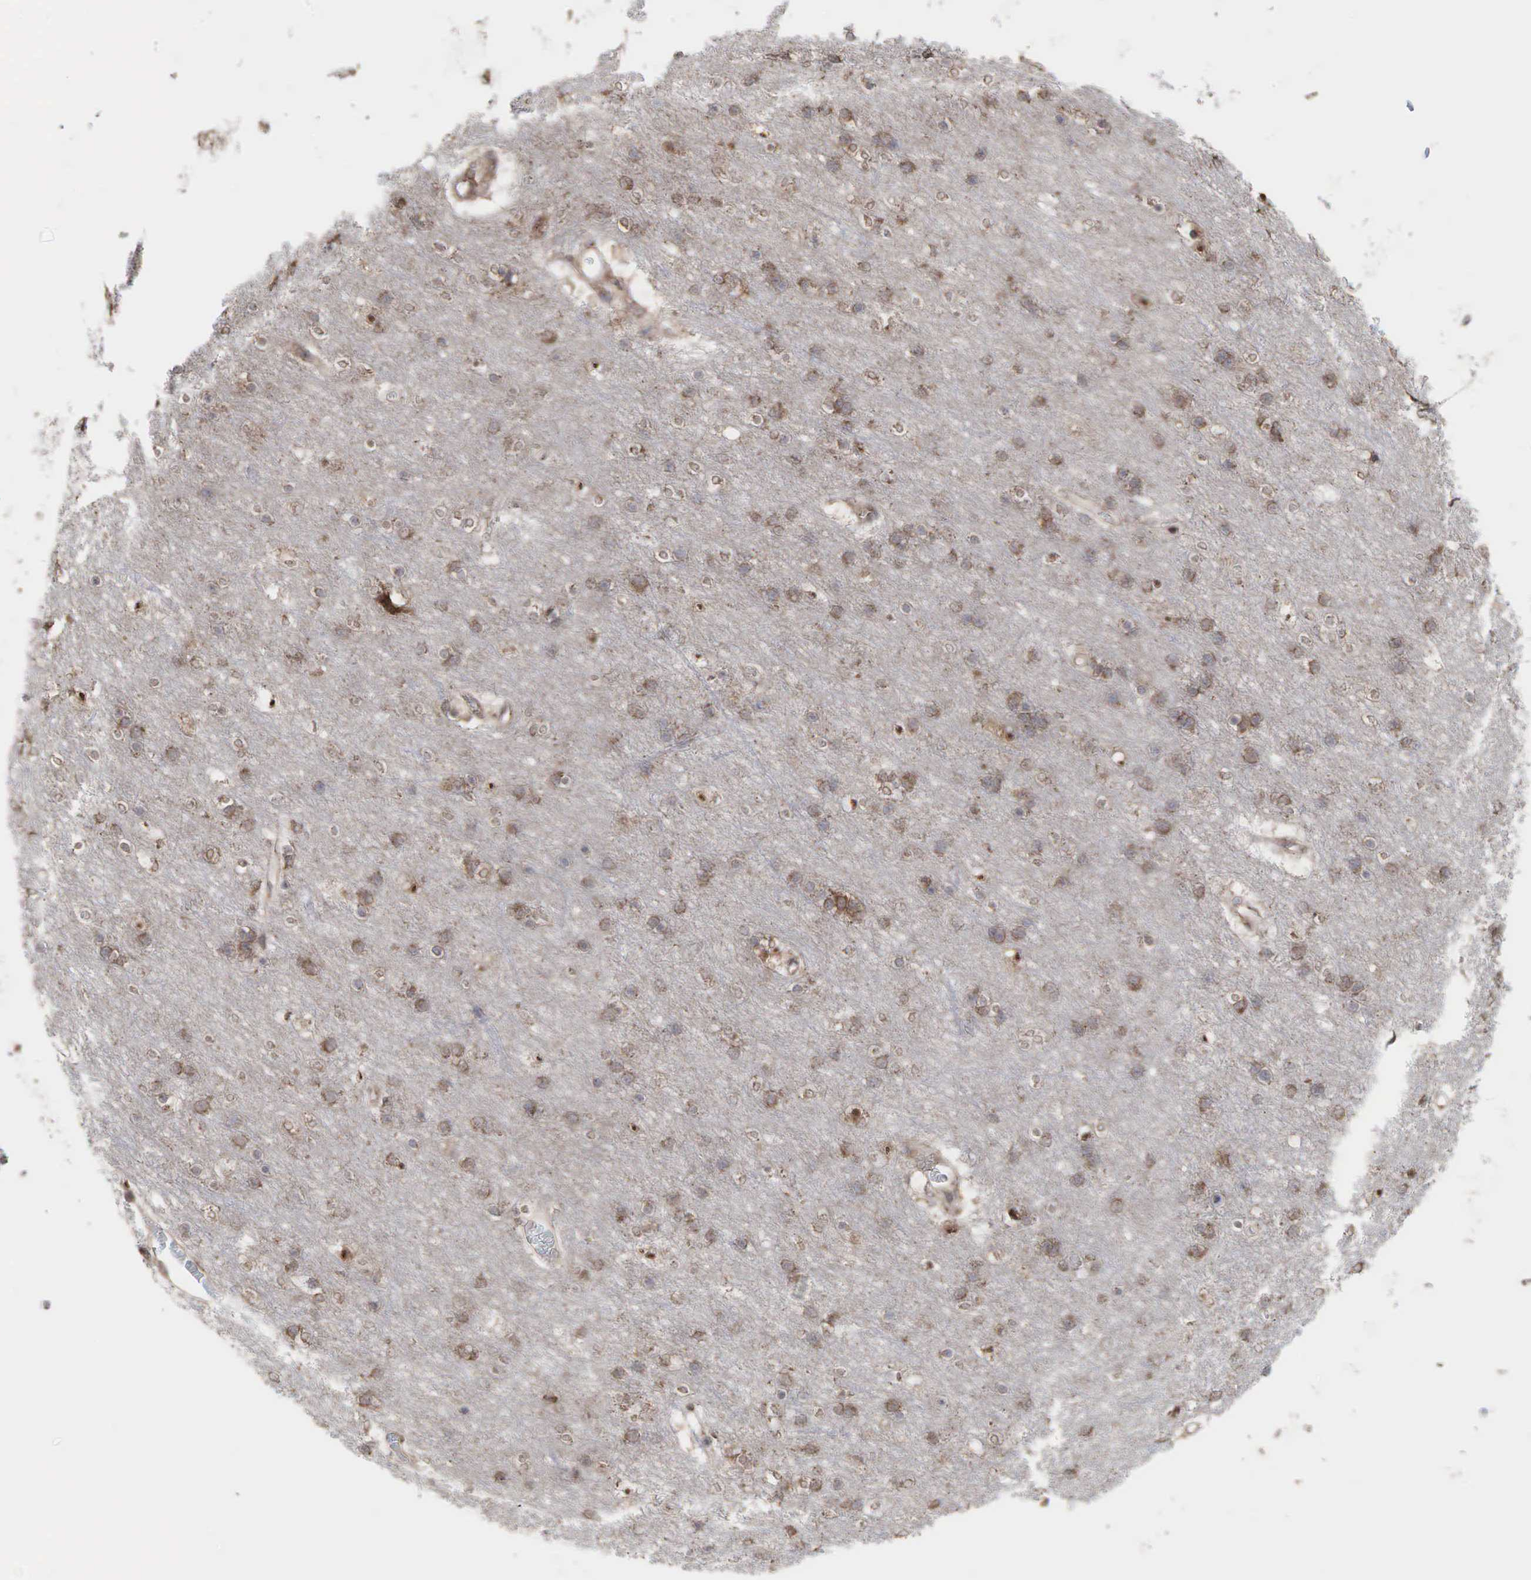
{"staining": {"intensity": "weak", "quantity": ">75%", "location": "cytoplasmic/membranous"}, "tissue": "cerebral cortex", "cell_type": "Endothelial cells", "image_type": "normal", "snomed": [{"axis": "morphology", "description": "Normal tissue, NOS"}, {"axis": "topography", "description": "Cerebral cortex"}], "caption": "This image exhibits immunohistochemistry (IHC) staining of normal cerebral cortex, with low weak cytoplasmic/membranous staining in approximately >75% of endothelial cells.", "gene": "PABPC5", "patient": {"sex": "female", "age": 54}}